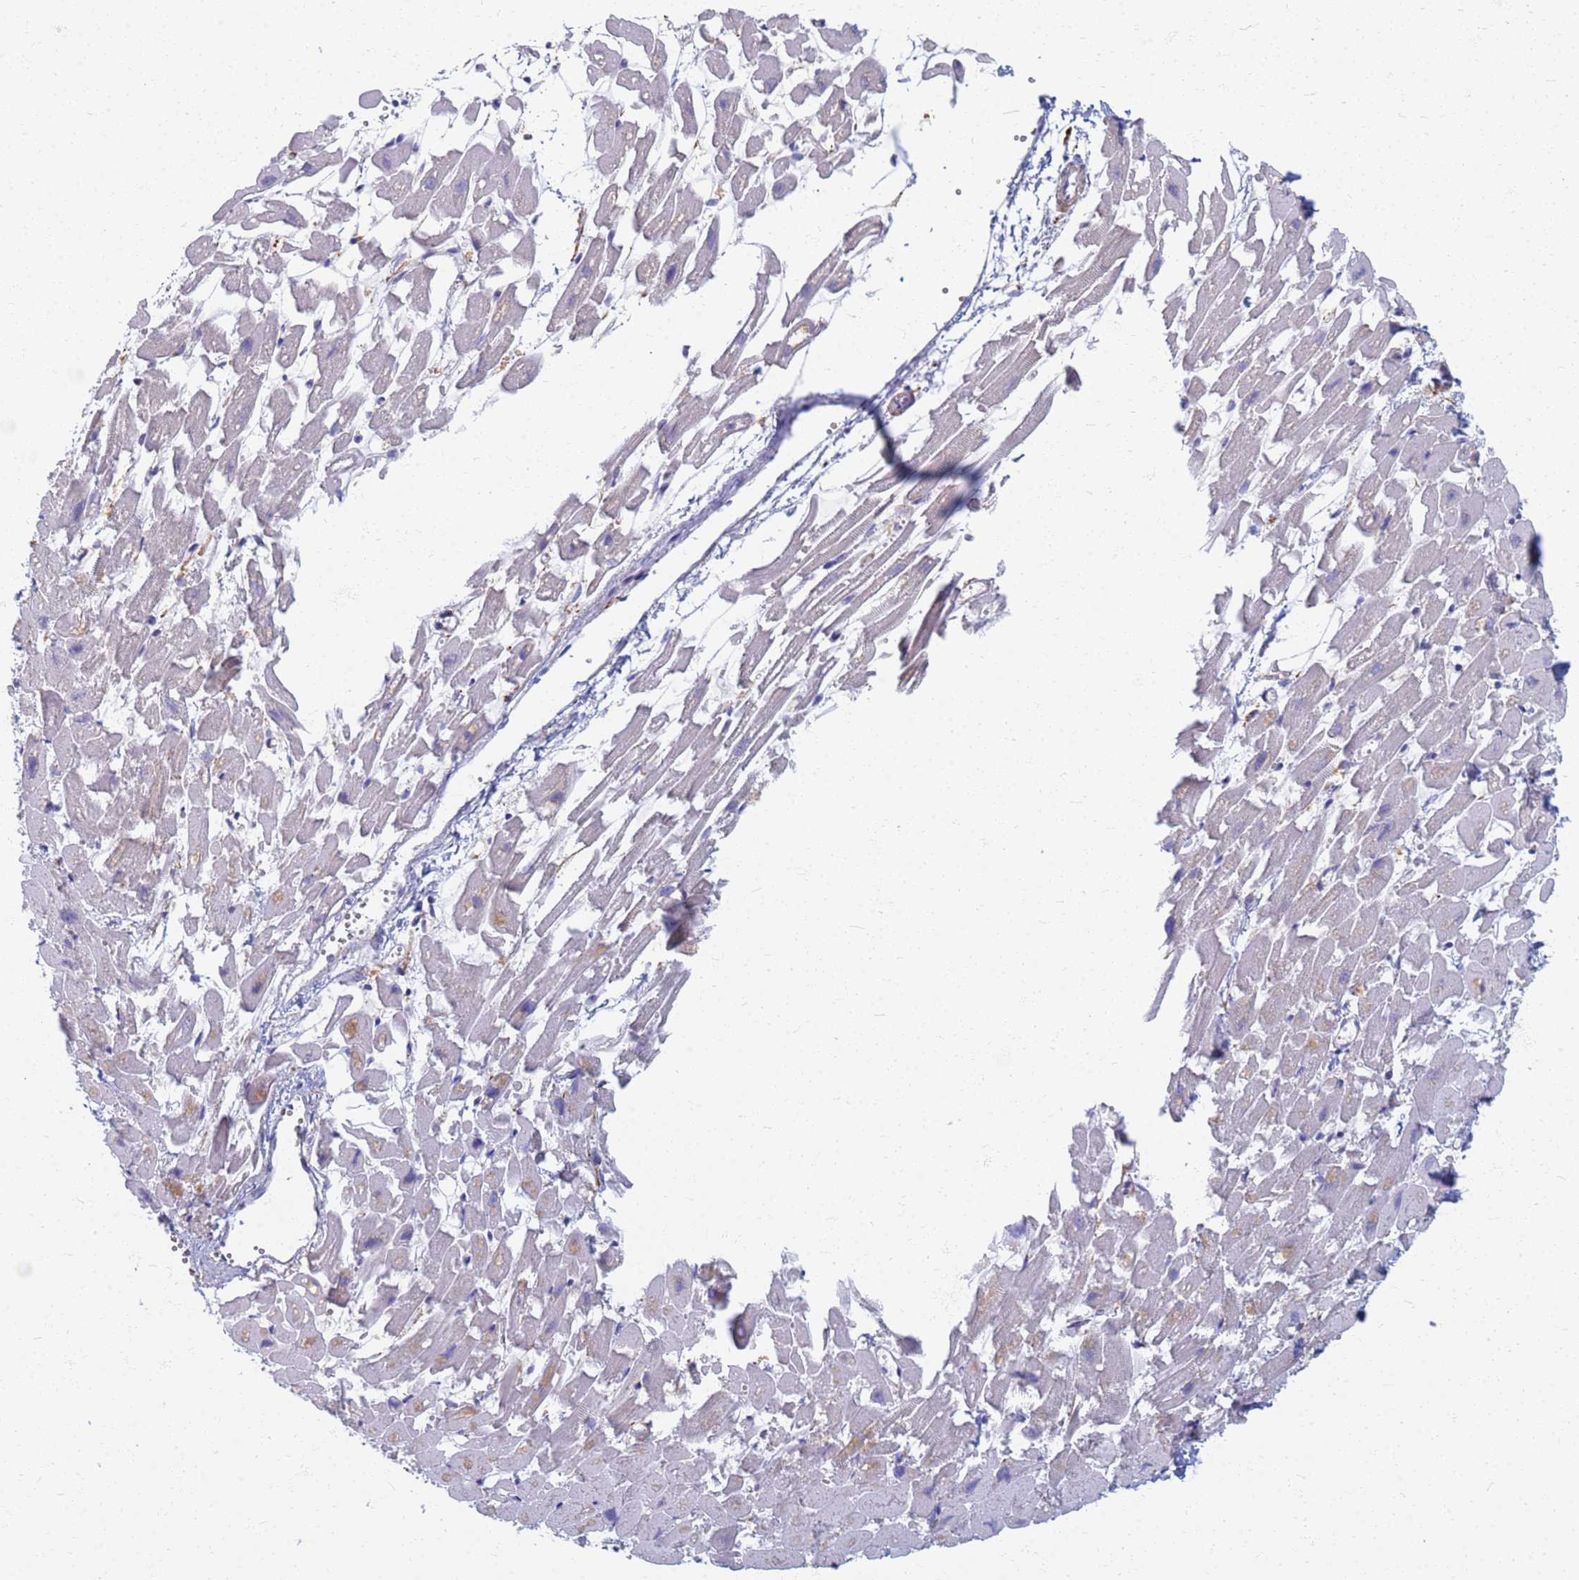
{"staining": {"intensity": "negative", "quantity": "none", "location": "none"}, "tissue": "heart muscle", "cell_type": "Cardiomyocytes", "image_type": "normal", "snomed": [{"axis": "morphology", "description": "Normal tissue, NOS"}, {"axis": "topography", "description": "Heart"}], "caption": "Immunohistochemistry histopathology image of normal heart muscle: heart muscle stained with DAB (3,3'-diaminobenzidine) reveals no significant protein staining in cardiomyocytes. (DAB (3,3'-diaminobenzidine) IHC with hematoxylin counter stain).", "gene": "ATP6V1E1", "patient": {"sex": "female", "age": 64}}